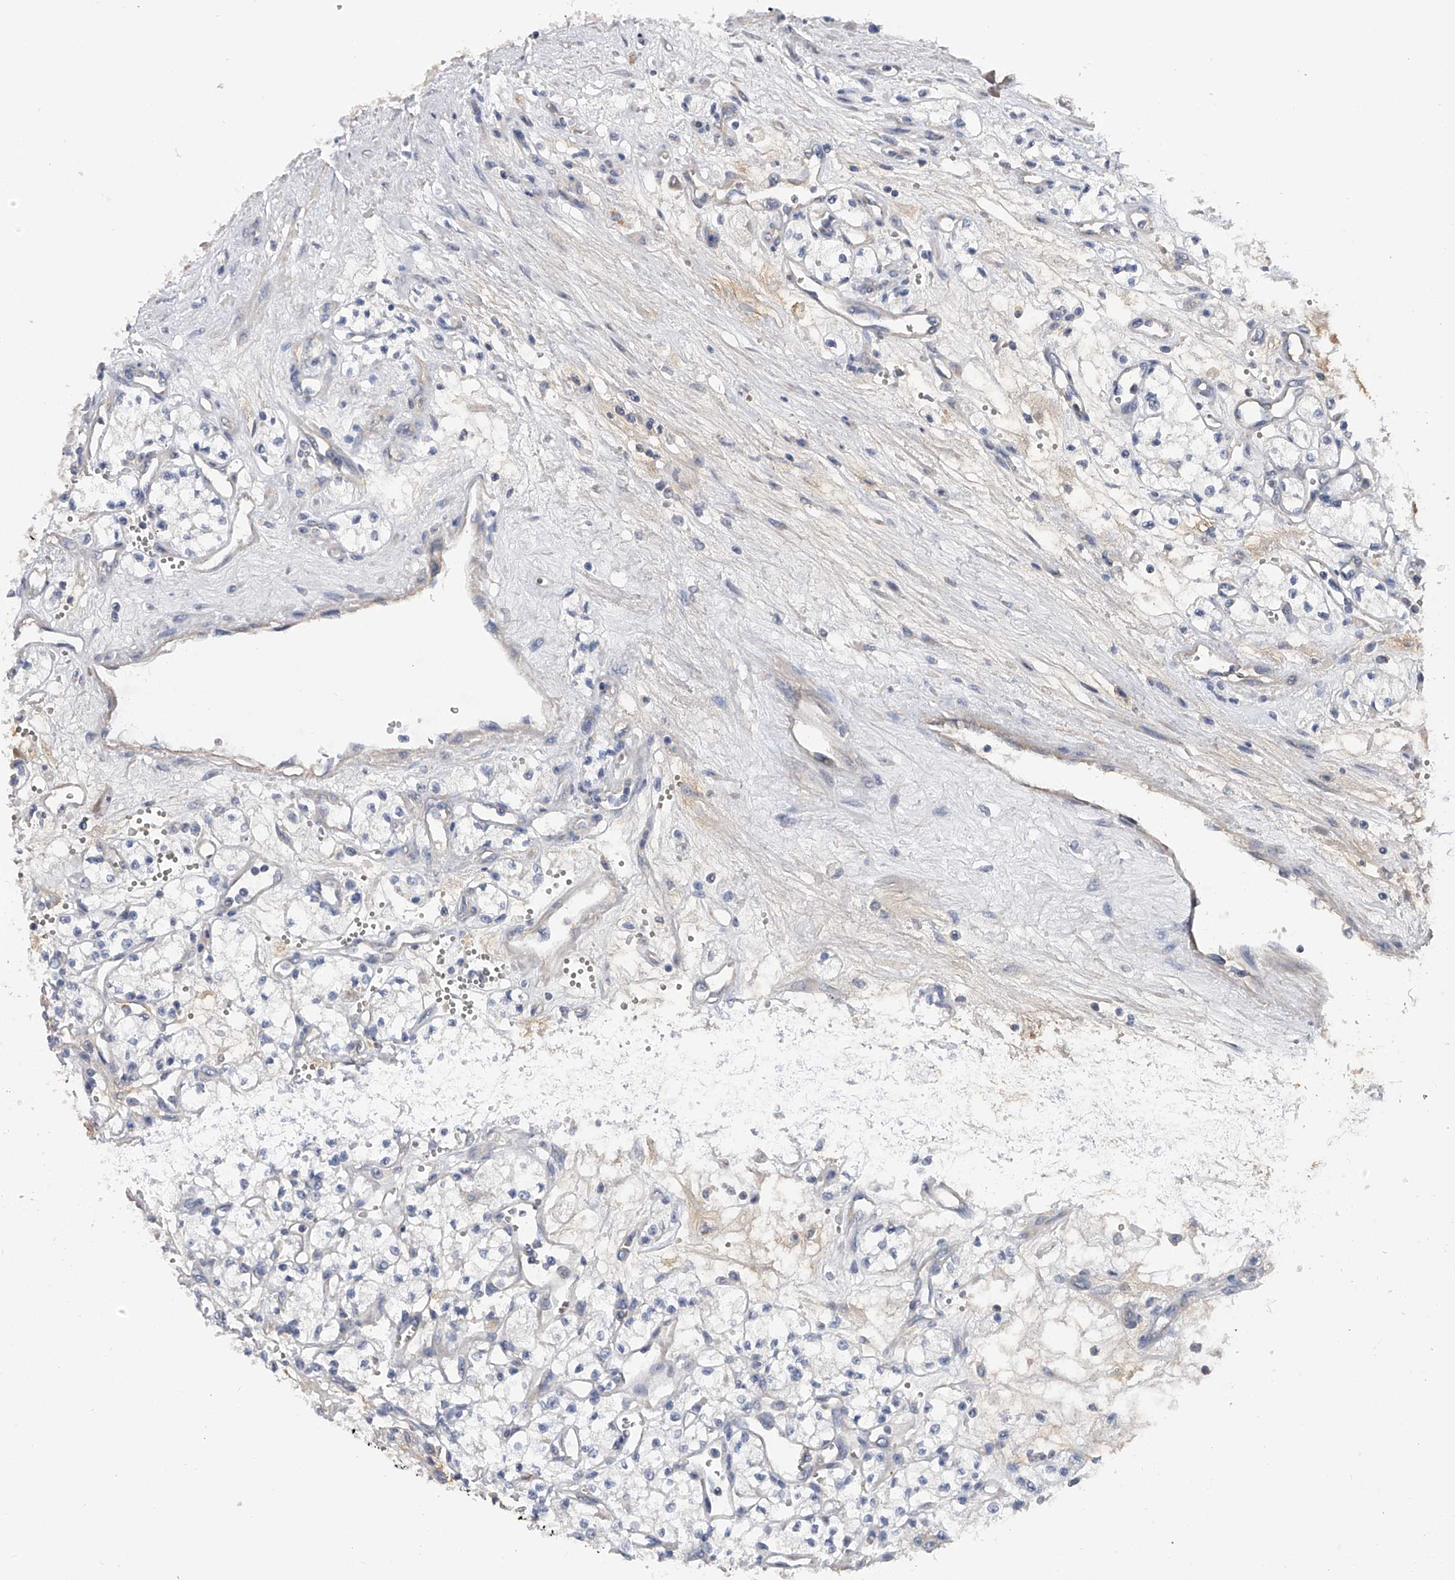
{"staining": {"intensity": "negative", "quantity": "none", "location": "none"}, "tissue": "renal cancer", "cell_type": "Tumor cells", "image_type": "cancer", "snomed": [{"axis": "morphology", "description": "Adenocarcinoma, NOS"}, {"axis": "topography", "description": "Kidney"}], "caption": "This histopathology image is of adenocarcinoma (renal) stained with IHC to label a protein in brown with the nuclei are counter-stained blue. There is no staining in tumor cells.", "gene": "CFAP298", "patient": {"sex": "male", "age": 59}}